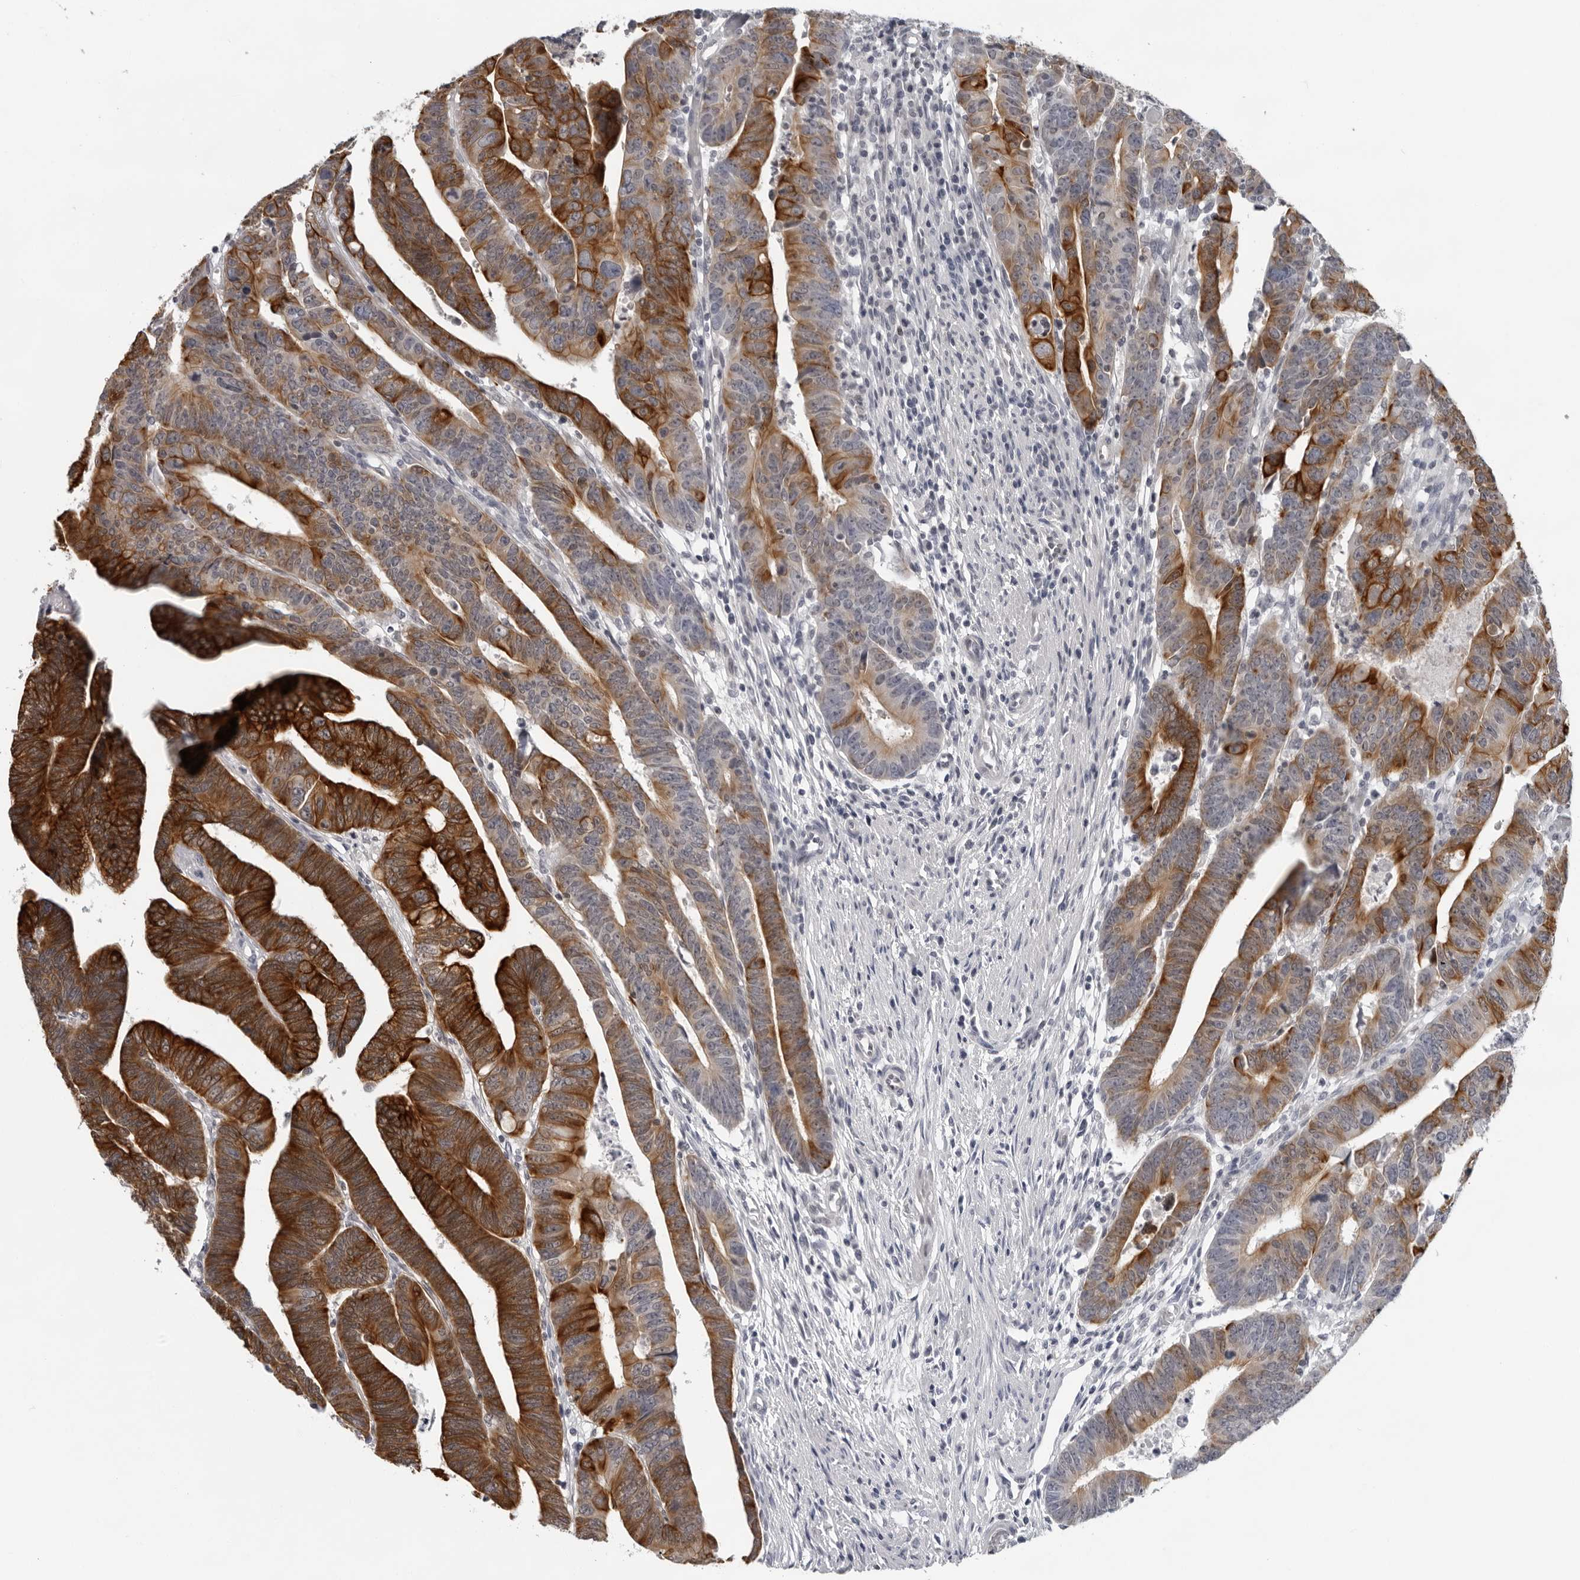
{"staining": {"intensity": "strong", "quantity": ">75%", "location": "cytoplasmic/membranous"}, "tissue": "colorectal cancer", "cell_type": "Tumor cells", "image_type": "cancer", "snomed": [{"axis": "morphology", "description": "Adenocarcinoma, NOS"}, {"axis": "topography", "description": "Rectum"}], "caption": "About >75% of tumor cells in colorectal adenocarcinoma show strong cytoplasmic/membranous protein staining as visualized by brown immunohistochemical staining.", "gene": "CCDC28B", "patient": {"sex": "female", "age": 65}}